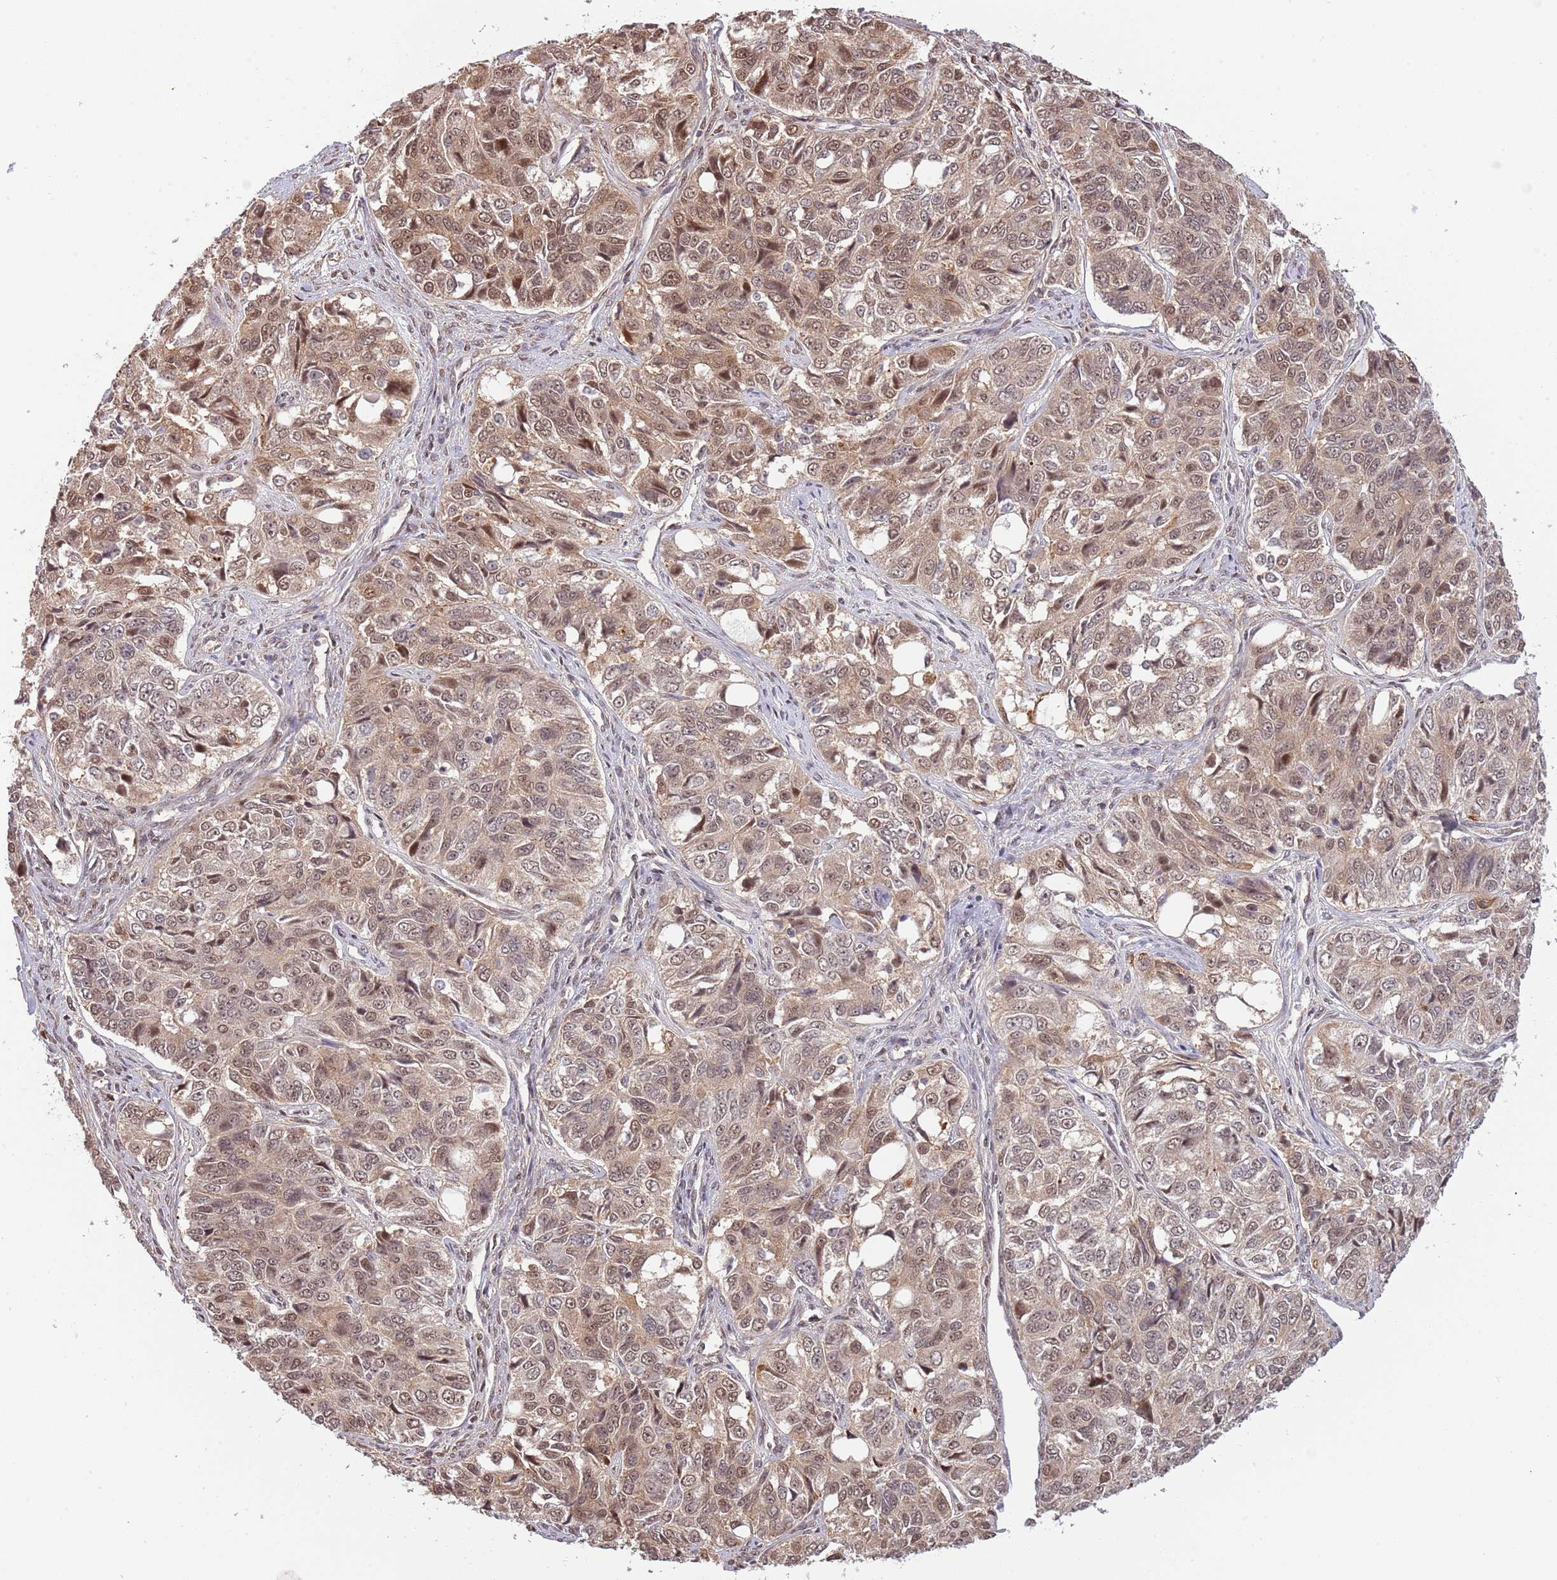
{"staining": {"intensity": "moderate", "quantity": ">75%", "location": "cytoplasmic/membranous,nuclear"}, "tissue": "ovarian cancer", "cell_type": "Tumor cells", "image_type": "cancer", "snomed": [{"axis": "morphology", "description": "Carcinoma, endometroid"}, {"axis": "topography", "description": "Ovary"}], "caption": "DAB (3,3'-diaminobenzidine) immunohistochemical staining of human endometroid carcinoma (ovarian) shows moderate cytoplasmic/membranous and nuclear protein expression in about >75% of tumor cells.", "gene": "PLSCR5", "patient": {"sex": "female", "age": 51}}